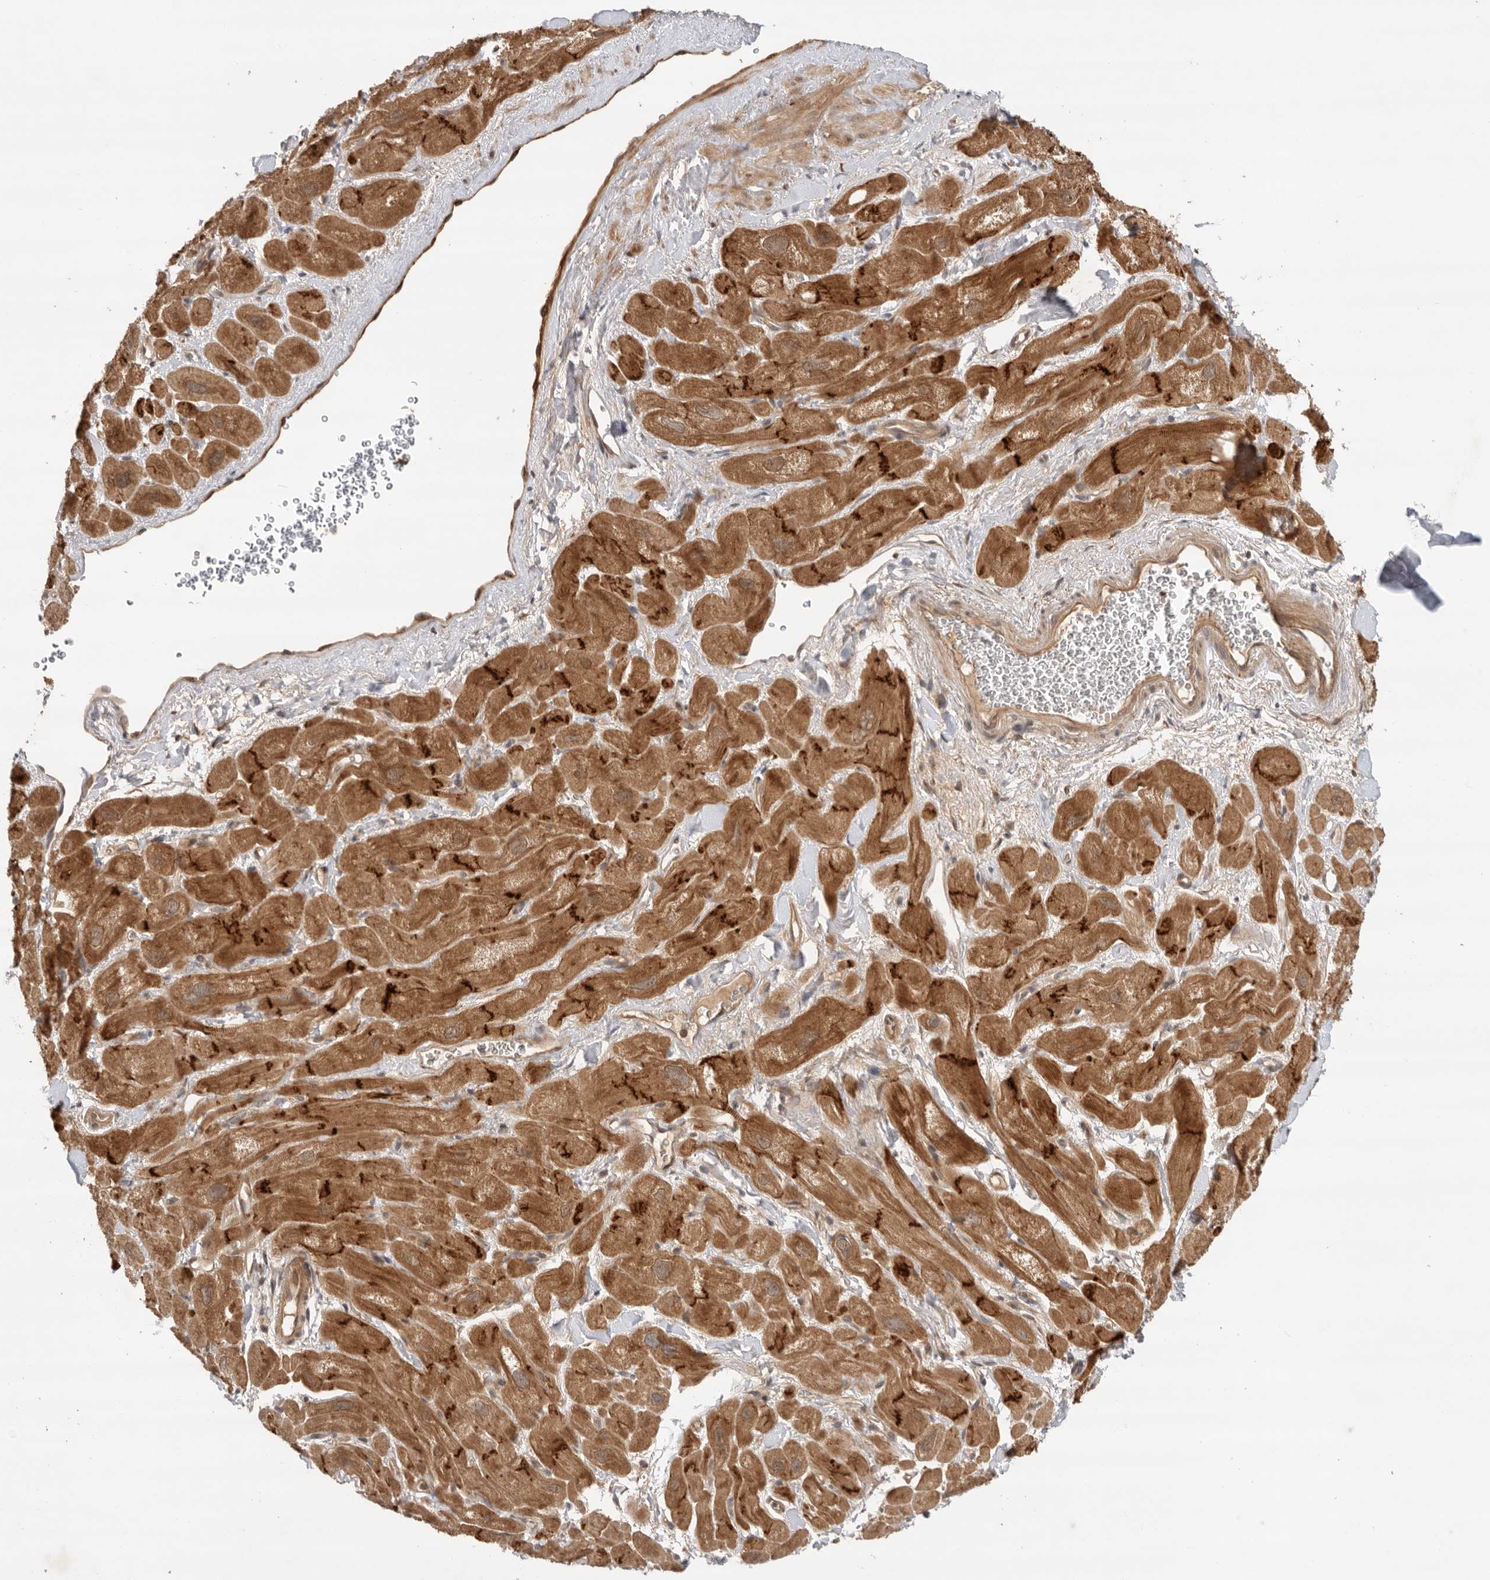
{"staining": {"intensity": "strong", "quantity": ">75%", "location": "cytoplasmic/membranous"}, "tissue": "heart muscle", "cell_type": "Cardiomyocytes", "image_type": "normal", "snomed": [{"axis": "morphology", "description": "Normal tissue, NOS"}, {"axis": "topography", "description": "Heart"}], "caption": "A brown stain highlights strong cytoplasmic/membranous staining of a protein in cardiomyocytes of benign human heart muscle.", "gene": "DCAF8", "patient": {"sex": "male", "age": 49}}